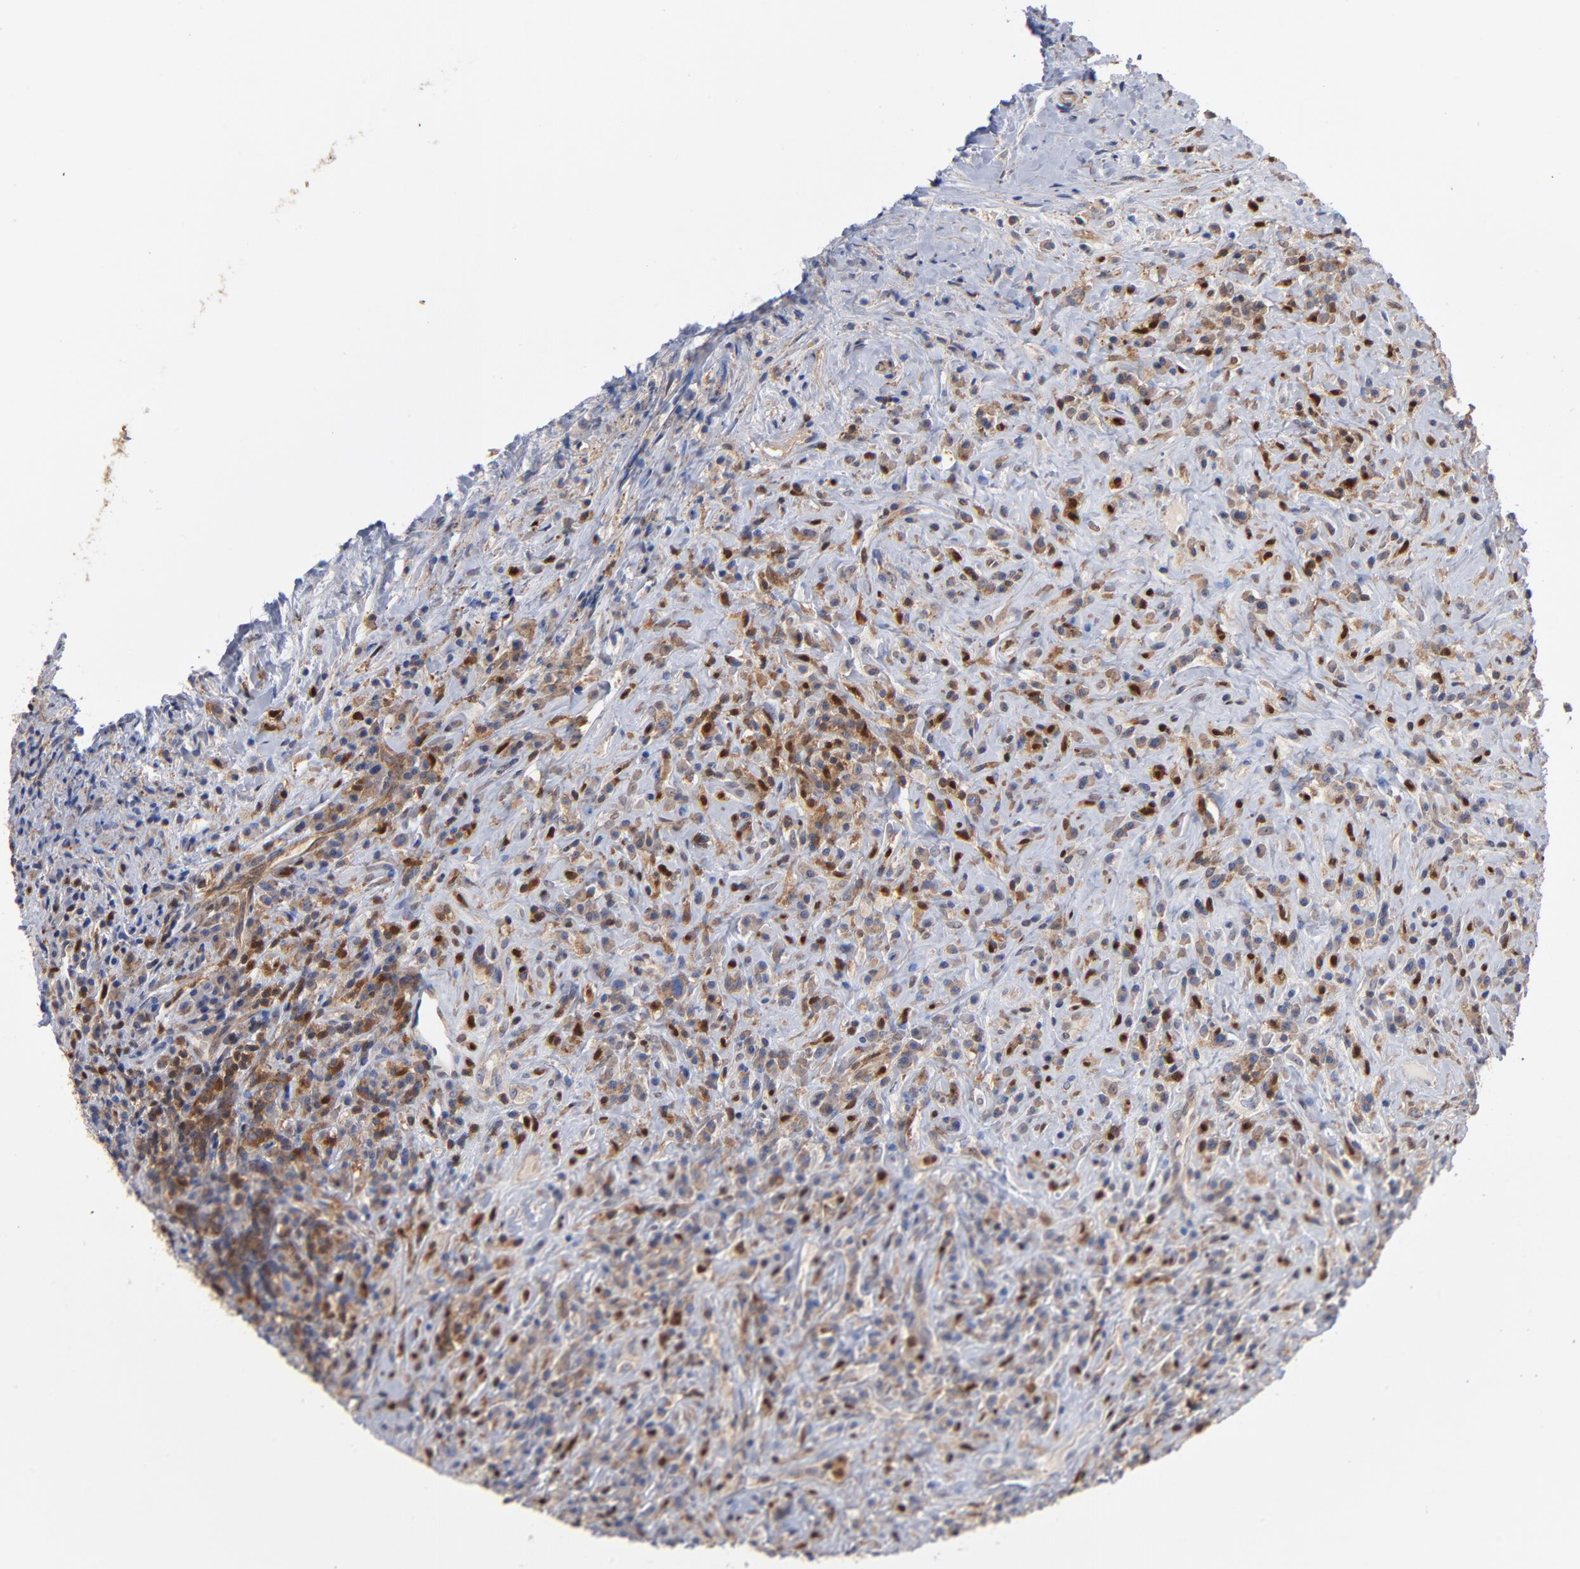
{"staining": {"intensity": "moderate", "quantity": "25%-75%", "location": "nuclear"}, "tissue": "lymphoma", "cell_type": "Tumor cells", "image_type": "cancer", "snomed": [{"axis": "morphology", "description": "Hodgkin's disease, NOS"}, {"axis": "topography", "description": "Lymph node"}], "caption": "Immunohistochemical staining of human lymphoma reveals moderate nuclear protein positivity in about 25%-75% of tumor cells.", "gene": "ARHGEF6", "patient": {"sex": "female", "age": 25}}